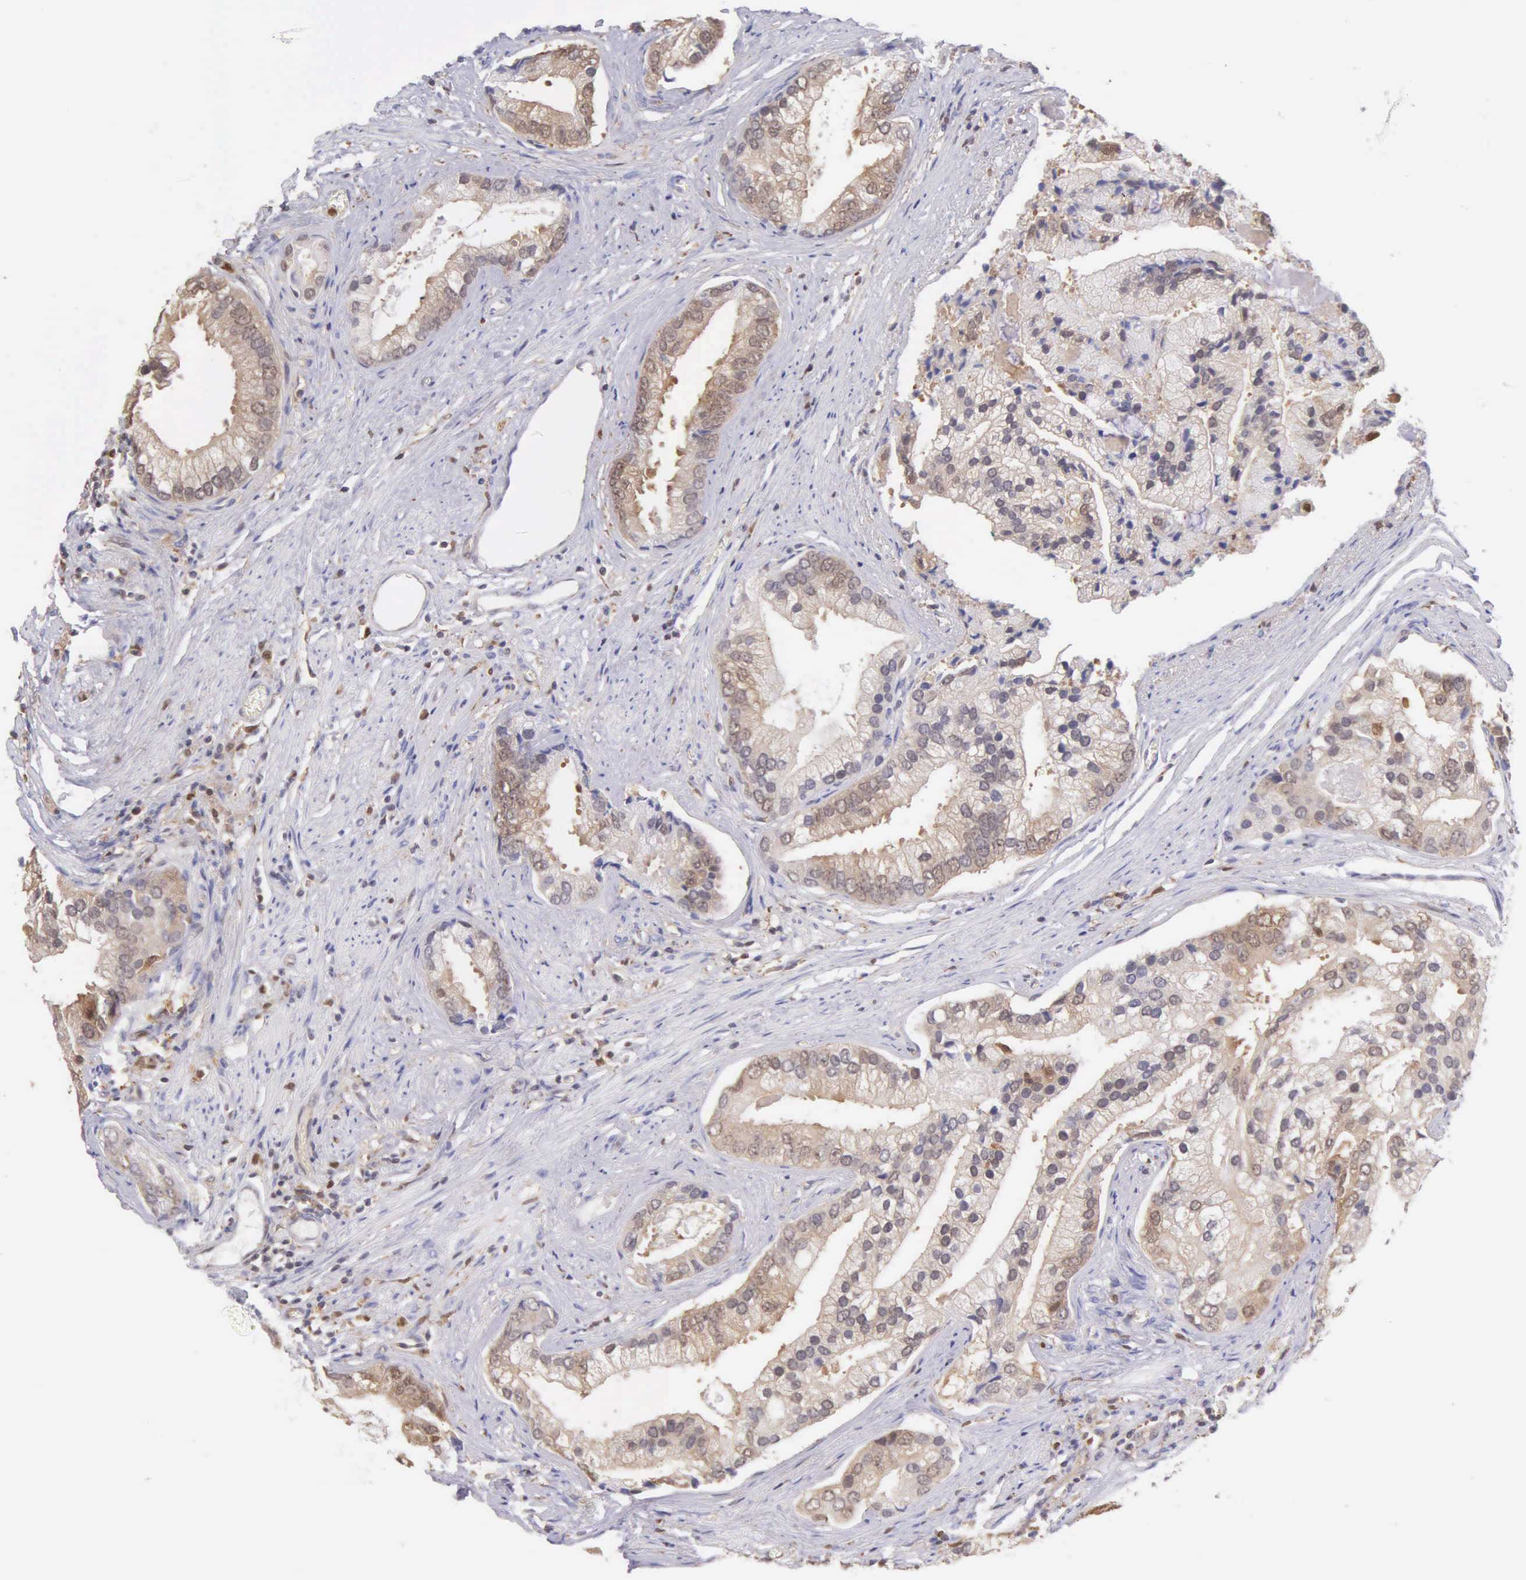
{"staining": {"intensity": "moderate", "quantity": "25%-75%", "location": "cytoplasmic/membranous"}, "tissue": "prostate cancer", "cell_type": "Tumor cells", "image_type": "cancer", "snomed": [{"axis": "morphology", "description": "Adenocarcinoma, Low grade"}, {"axis": "topography", "description": "Prostate"}], "caption": "Prostate cancer (low-grade adenocarcinoma) was stained to show a protein in brown. There is medium levels of moderate cytoplasmic/membranous expression in approximately 25%-75% of tumor cells. Immunohistochemistry stains the protein of interest in brown and the nuclei are stained blue.", "gene": "BID", "patient": {"sex": "male", "age": 71}}